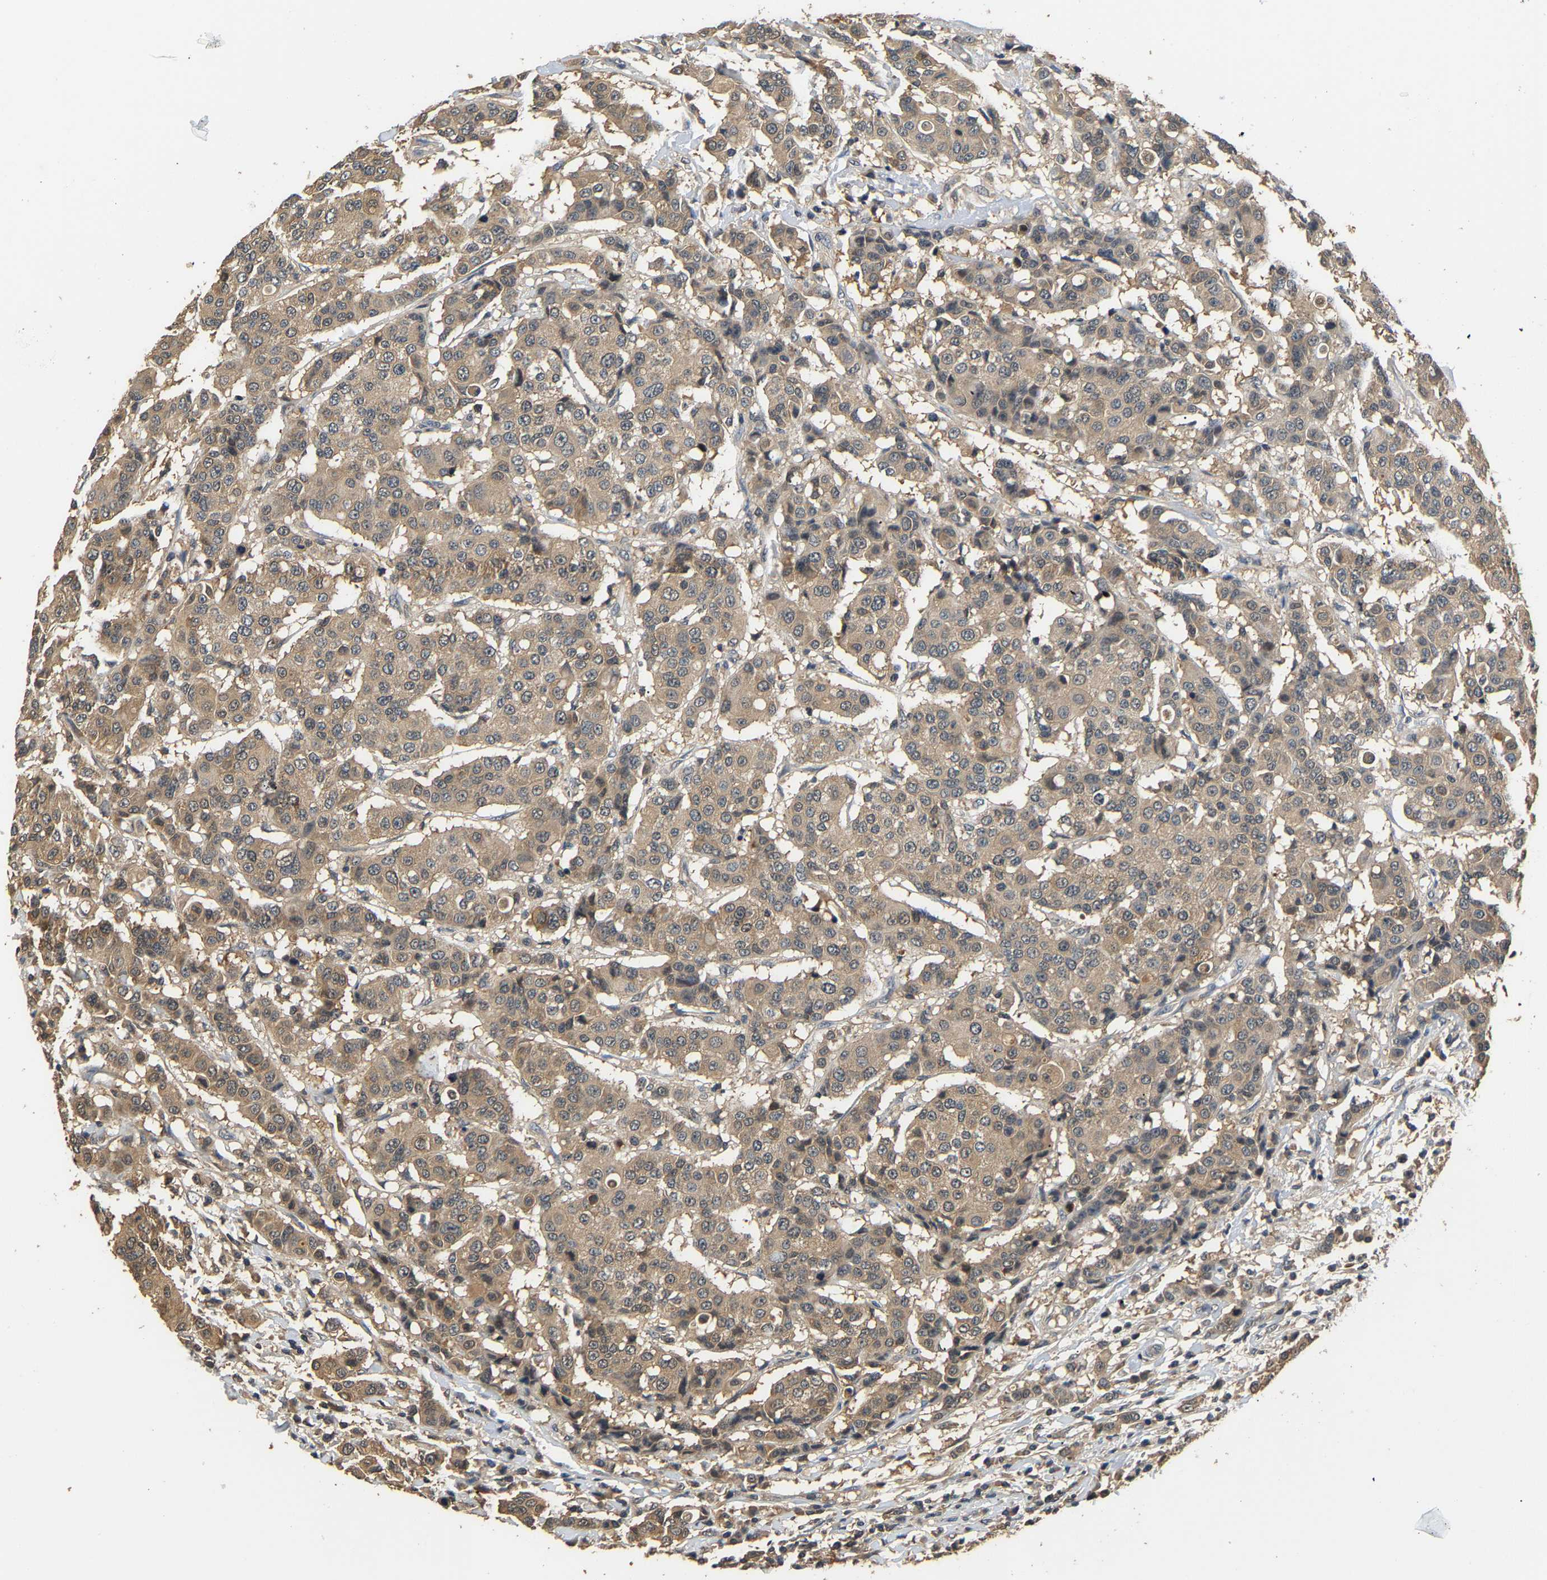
{"staining": {"intensity": "weak", "quantity": ">75%", "location": "cytoplasmic/membranous"}, "tissue": "breast cancer", "cell_type": "Tumor cells", "image_type": "cancer", "snomed": [{"axis": "morphology", "description": "Duct carcinoma"}, {"axis": "topography", "description": "Breast"}], "caption": "DAB immunohistochemical staining of invasive ductal carcinoma (breast) reveals weak cytoplasmic/membranous protein staining in about >75% of tumor cells. (DAB IHC, brown staining for protein, blue staining for nuclei).", "gene": "GPI", "patient": {"sex": "female", "age": 27}}